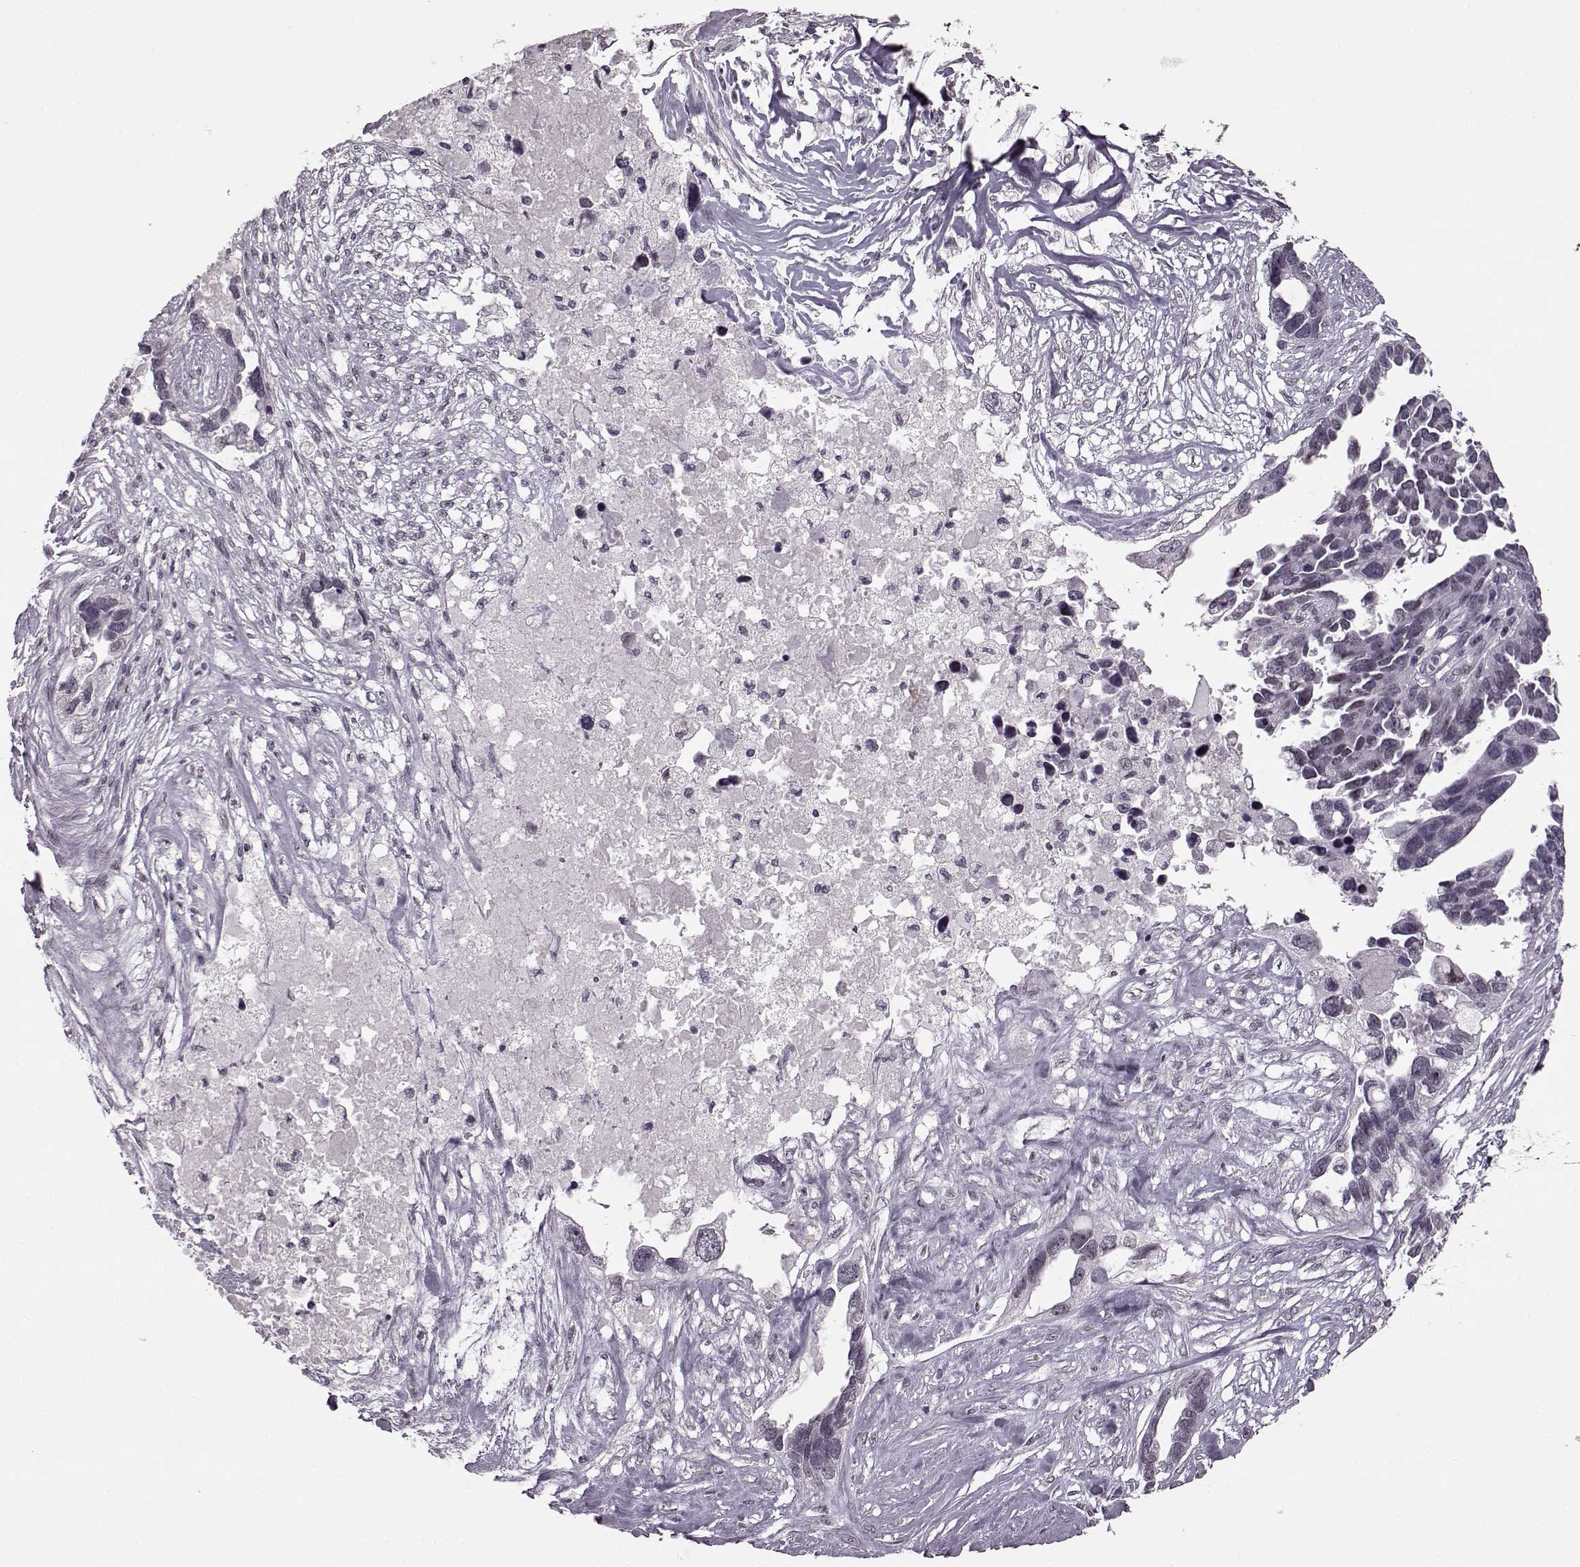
{"staining": {"intensity": "negative", "quantity": "none", "location": "none"}, "tissue": "ovarian cancer", "cell_type": "Tumor cells", "image_type": "cancer", "snomed": [{"axis": "morphology", "description": "Cystadenocarcinoma, serous, NOS"}, {"axis": "topography", "description": "Ovary"}], "caption": "Protein analysis of ovarian cancer displays no significant expression in tumor cells.", "gene": "STX1B", "patient": {"sex": "female", "age": 54}}